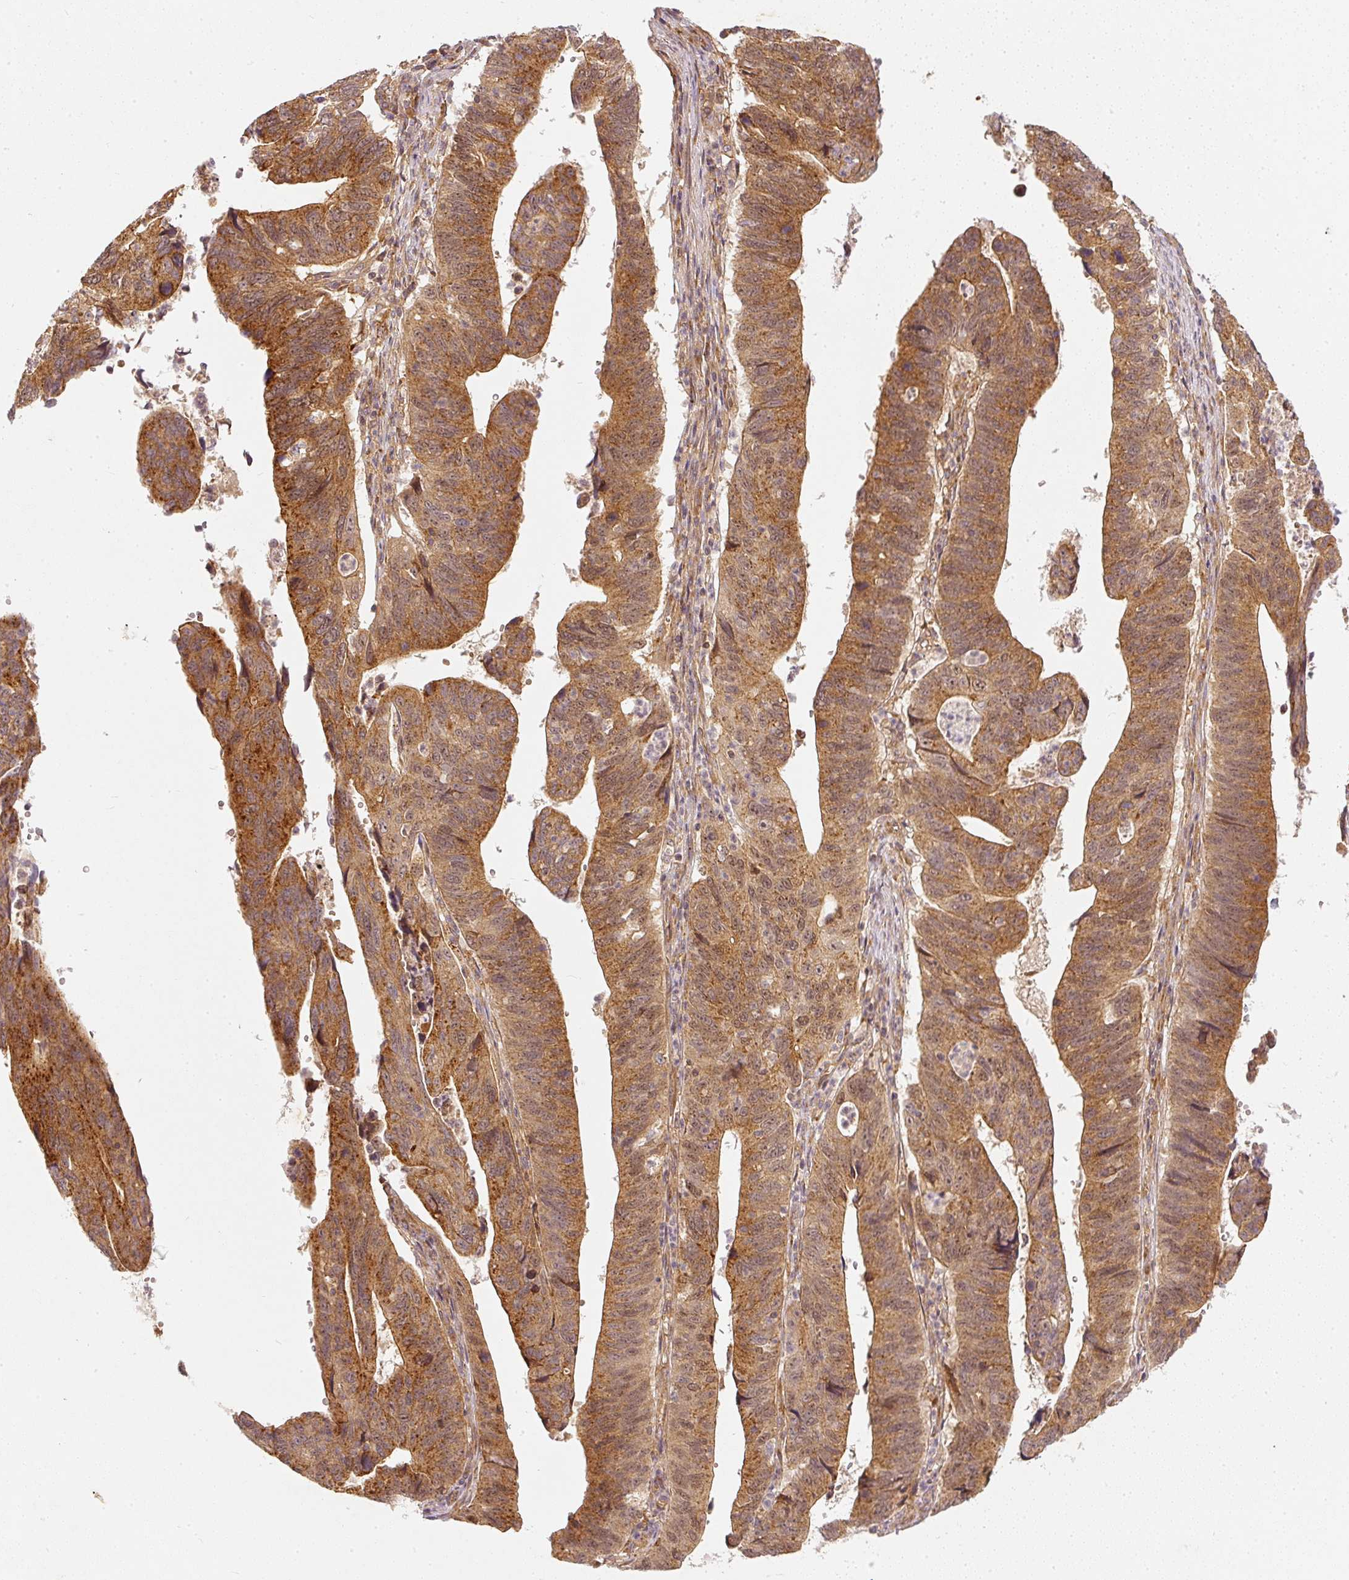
{"staining": {"intensity": "moderate", "quantity": ">75%", "location": "cytoplasmic/membranous,nuclear"}, "tissue": "stomach cancer", "cell_type": "Tumor cells", "image_type": "cancer", "snomed": [{"axis": "morphology", "description": "Adenocarcinoma, NOS"}, {"axis": "topography", "description": "Stomach"}], "caption": "Moderate cytoplasmic/membranous and nuclear positivity is seen in about >75% of tumor cells in stomach adenocarcinoma.", "gene": "ZNF580", "patient": {"sex": "male", "age": 59}}